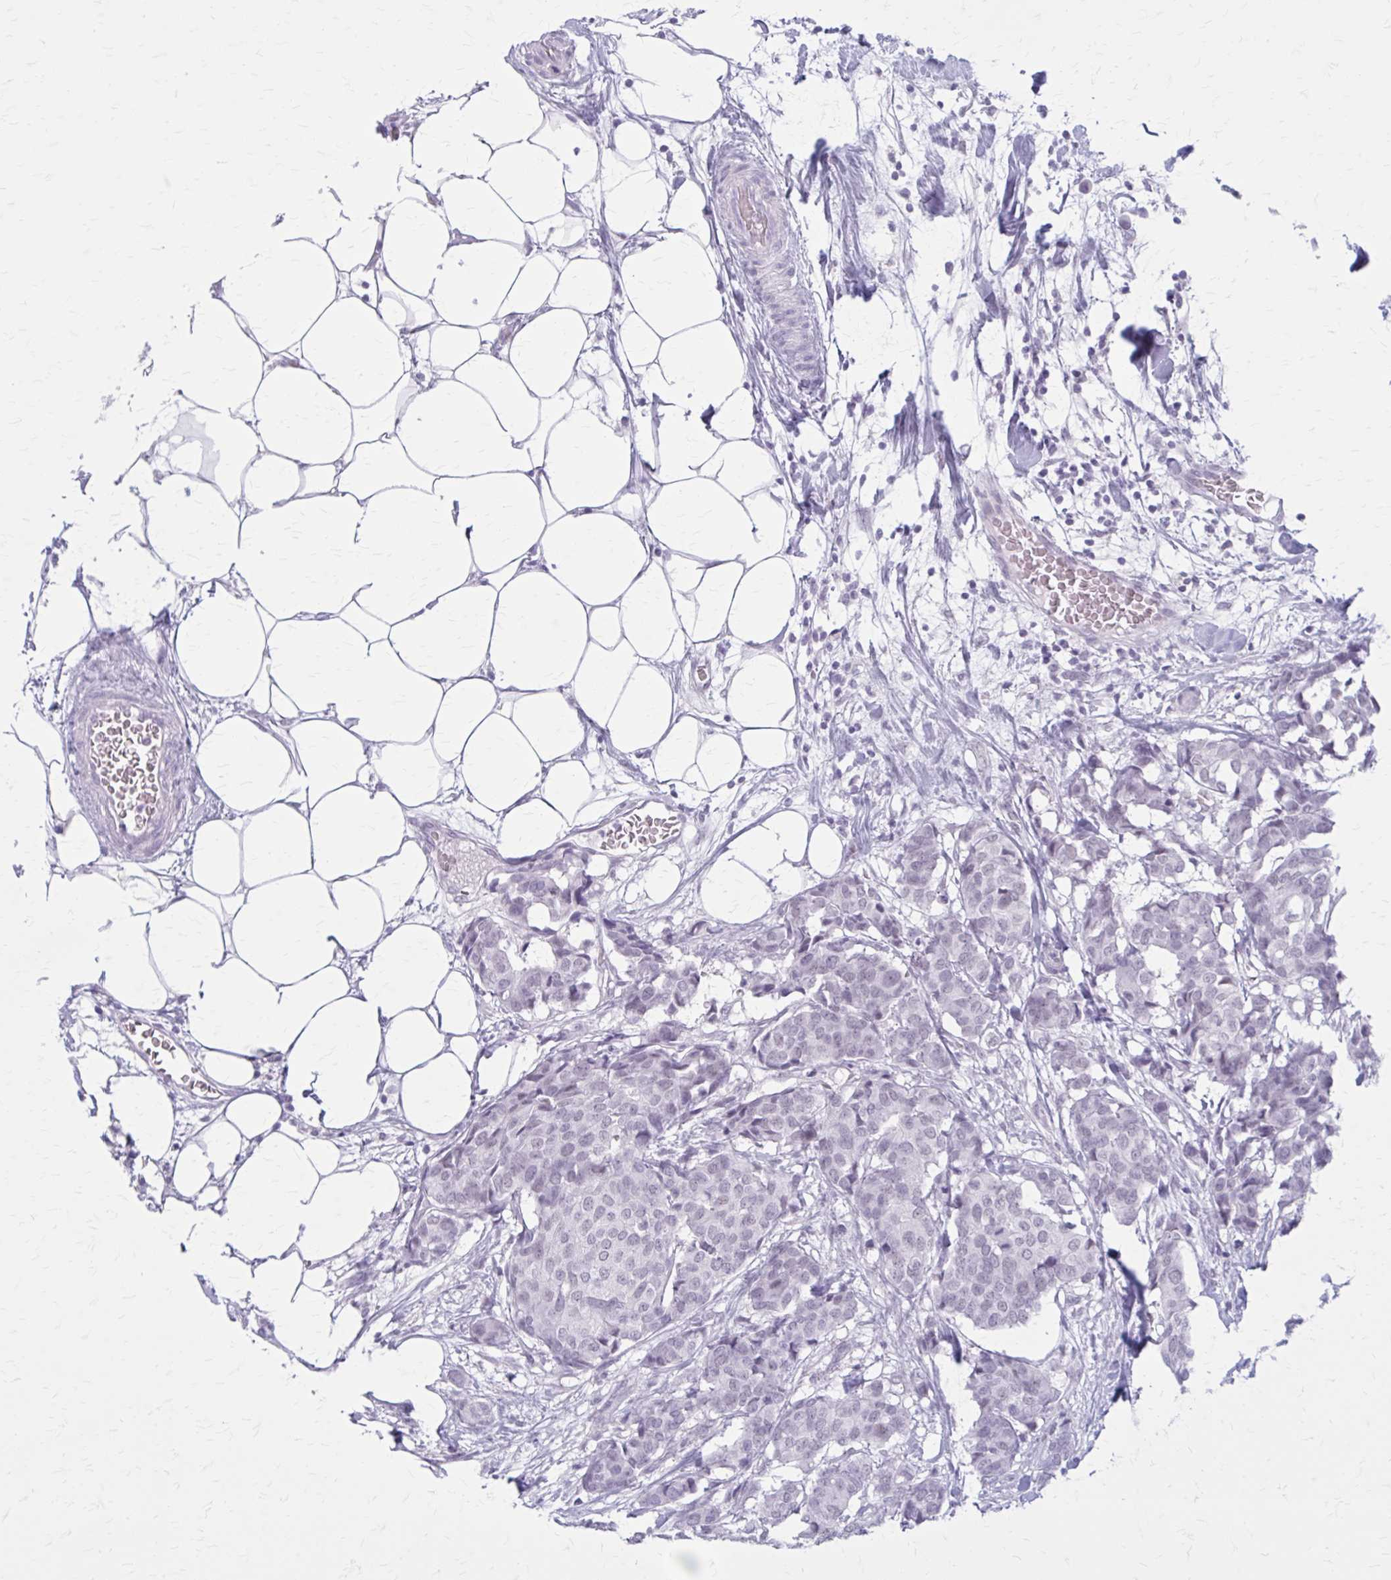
{"staining": {"intensity": "negative", "quantity": "none", "location": "none"}, "tissue": "breast cancer", "cell_type": "Tumor cells", "image_type": "cancer", "snomed": [{"axis": "morphology", "description": "Duct carcinoma"}, {"axis": "topography", "description": "Breast"}], "caption": "The micrograph demonstrates no significant expression in tumor cells of breast cancer (invasive ductal carcinoma). (DAB immunohistochemistry (IHC) with hematoxylin counter stain).", "gene": "GAD1", "patient": {"sex": "female", "age": 75}}